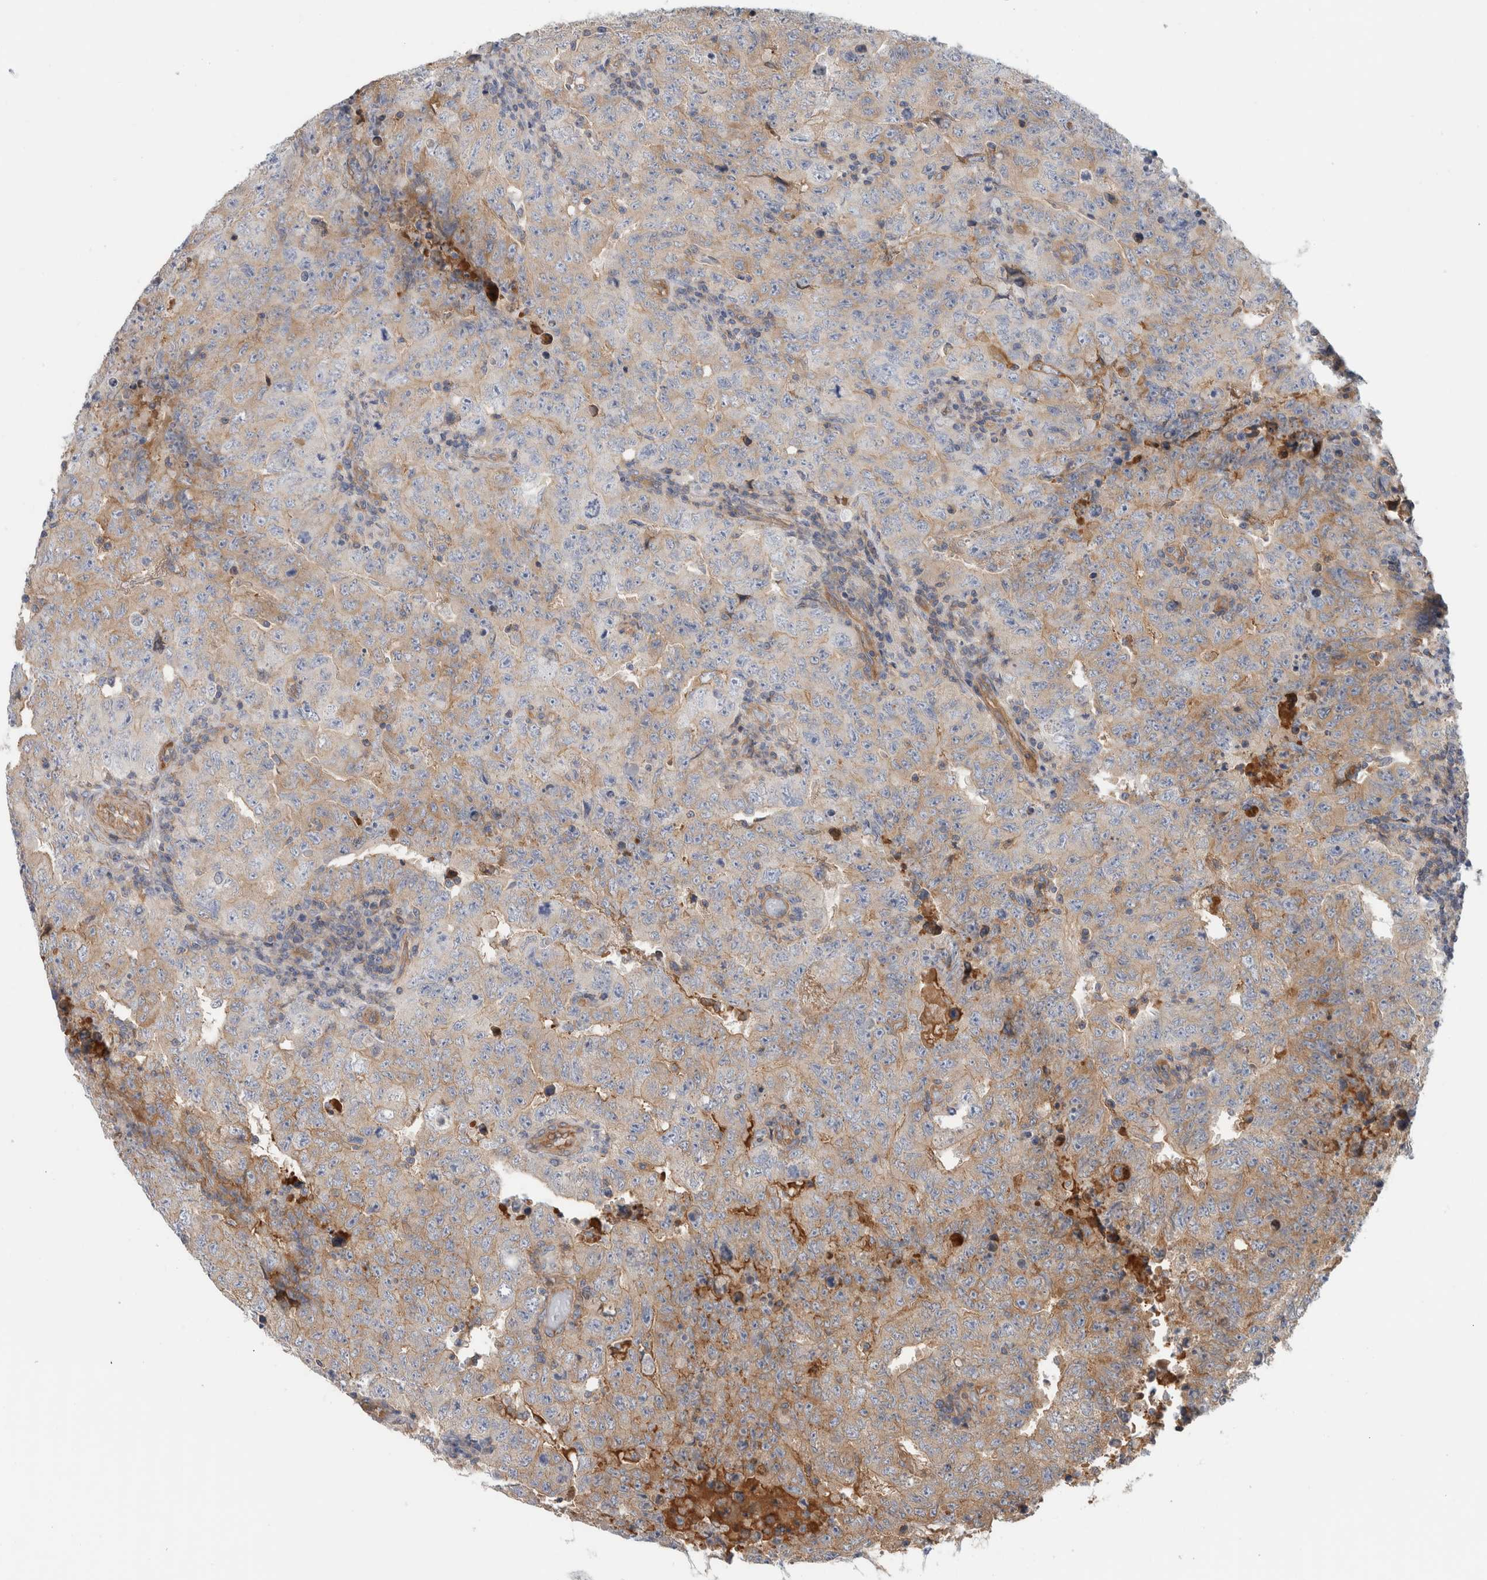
{"staining": {"intensity": "weak", "quantity": "25%-75%", "location": "cytoplasmic/membranous"}, "tissue": "testis cancer", "cell_type": "Tumor cells", "image_type": "cancer", "snomed": [{"axis": "morphology", "description": "Carcinoma, Embryonal, NOS"}, {"axis": "topography", "description": "Testis"}], "caption": "A low amount of weak cytoplasmic/membranous positivity is identified in approximately 25%-75% of tumor cells in testis embryonal carcinoma tissue. The protein is stained brown, and the nuclei are stained in blue (DAB (3,3'-diaminobenzidine) IHC with brightfield microscopy, high magnification).", "gene": "CFI", "patient": {"sex": "male", "age": 26}}